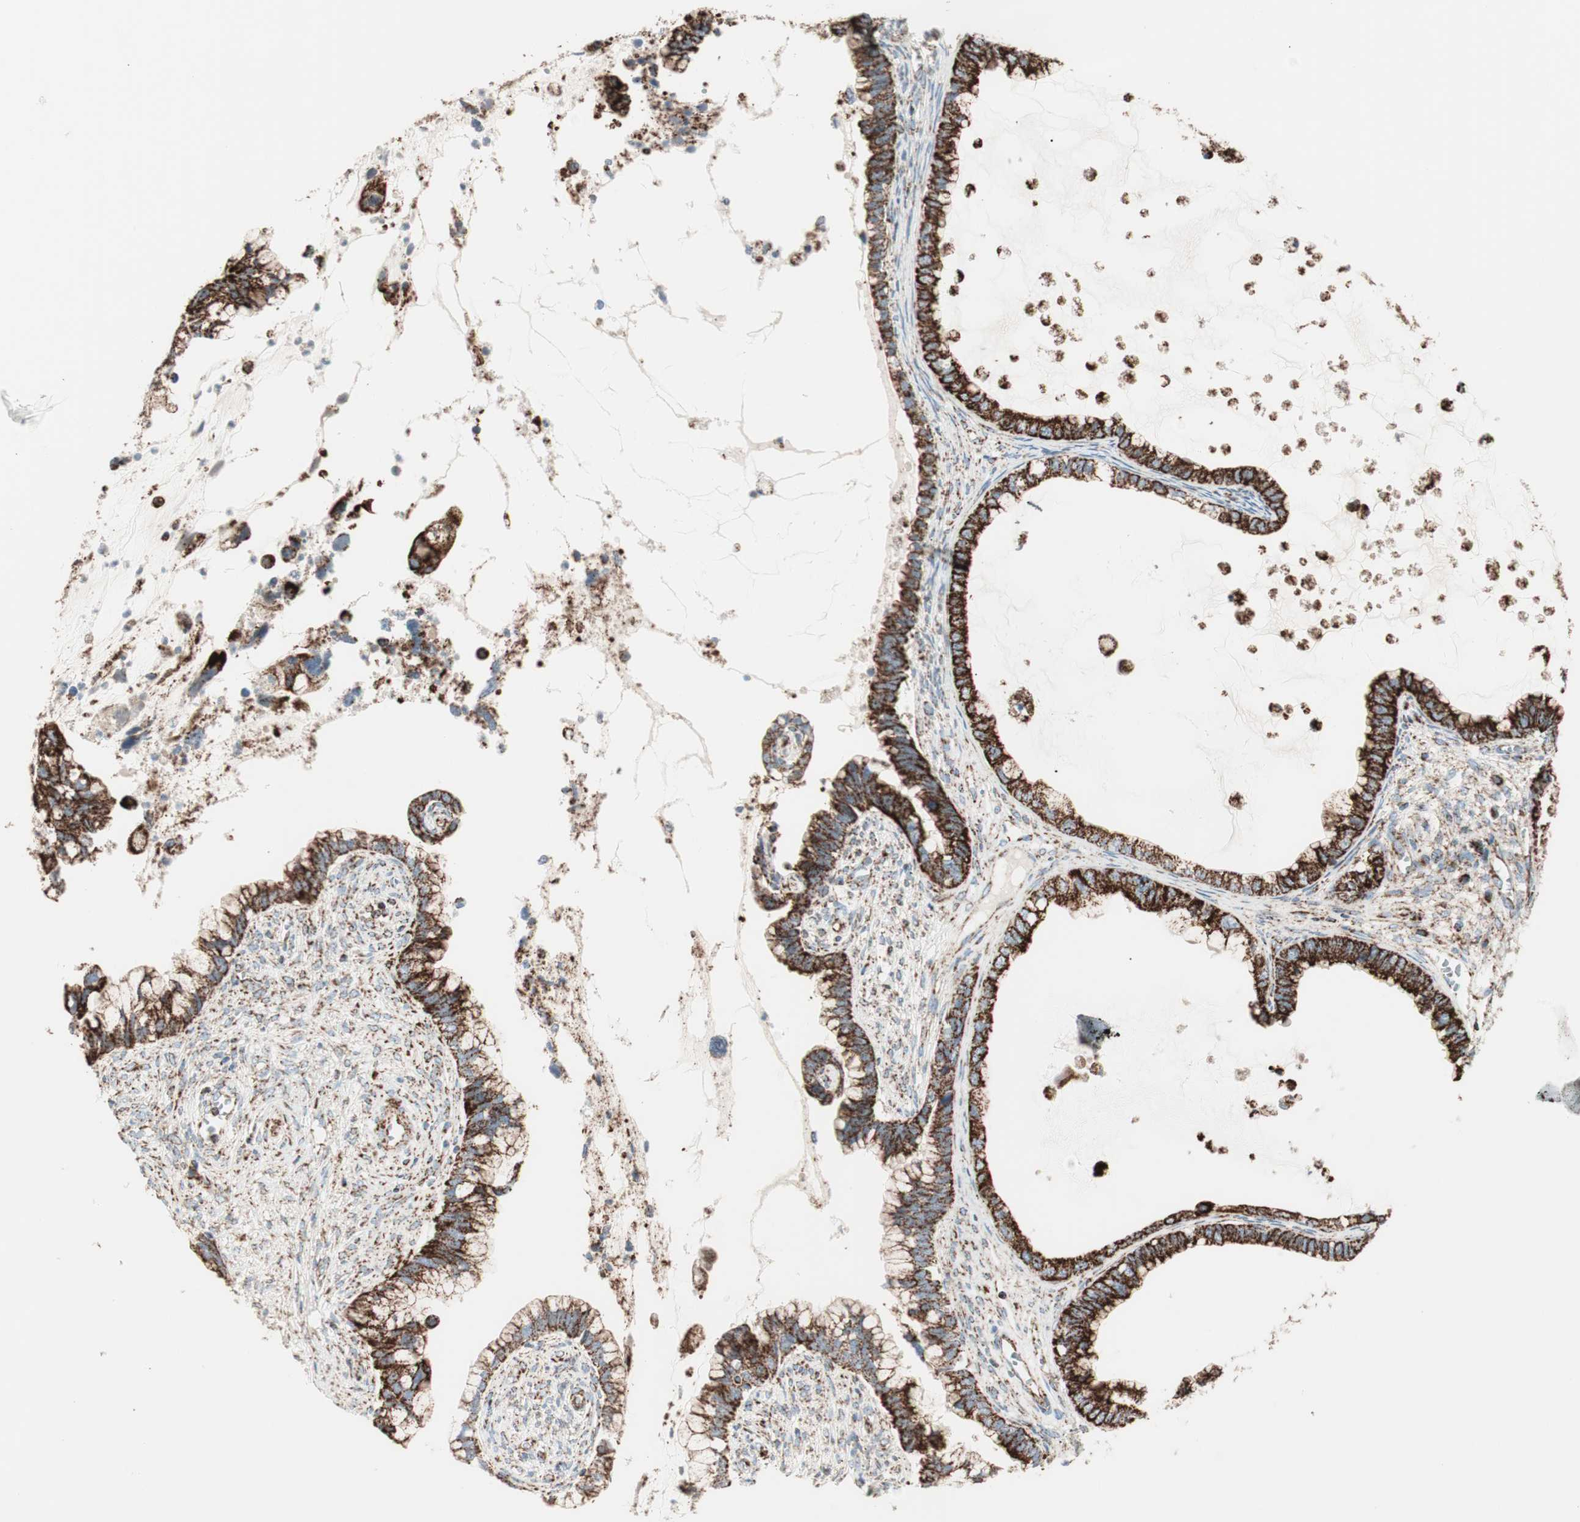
{"staining": {"intensity": "strong", "quantity": ">75%", "location": "cytoplasmic/membranous"}, "tissue": "cervical cancer", "cell_type": "Tumor cells", "image_type": "cancer", "snomed": [{"axis": "morphology", "description": "Adenocarcinoma, NOS"}, {"axis": "topography", "description": "Cervix"}], "caption": "Immunohistochemical staining of human cervical cancer (adenocarcinoma) shows high levels of strong cytoplasmic/membranous positivity in approximately >75% of tumor cells.", "gene": "TOMM20", "patient": {"sex": "female", "age": 44}}